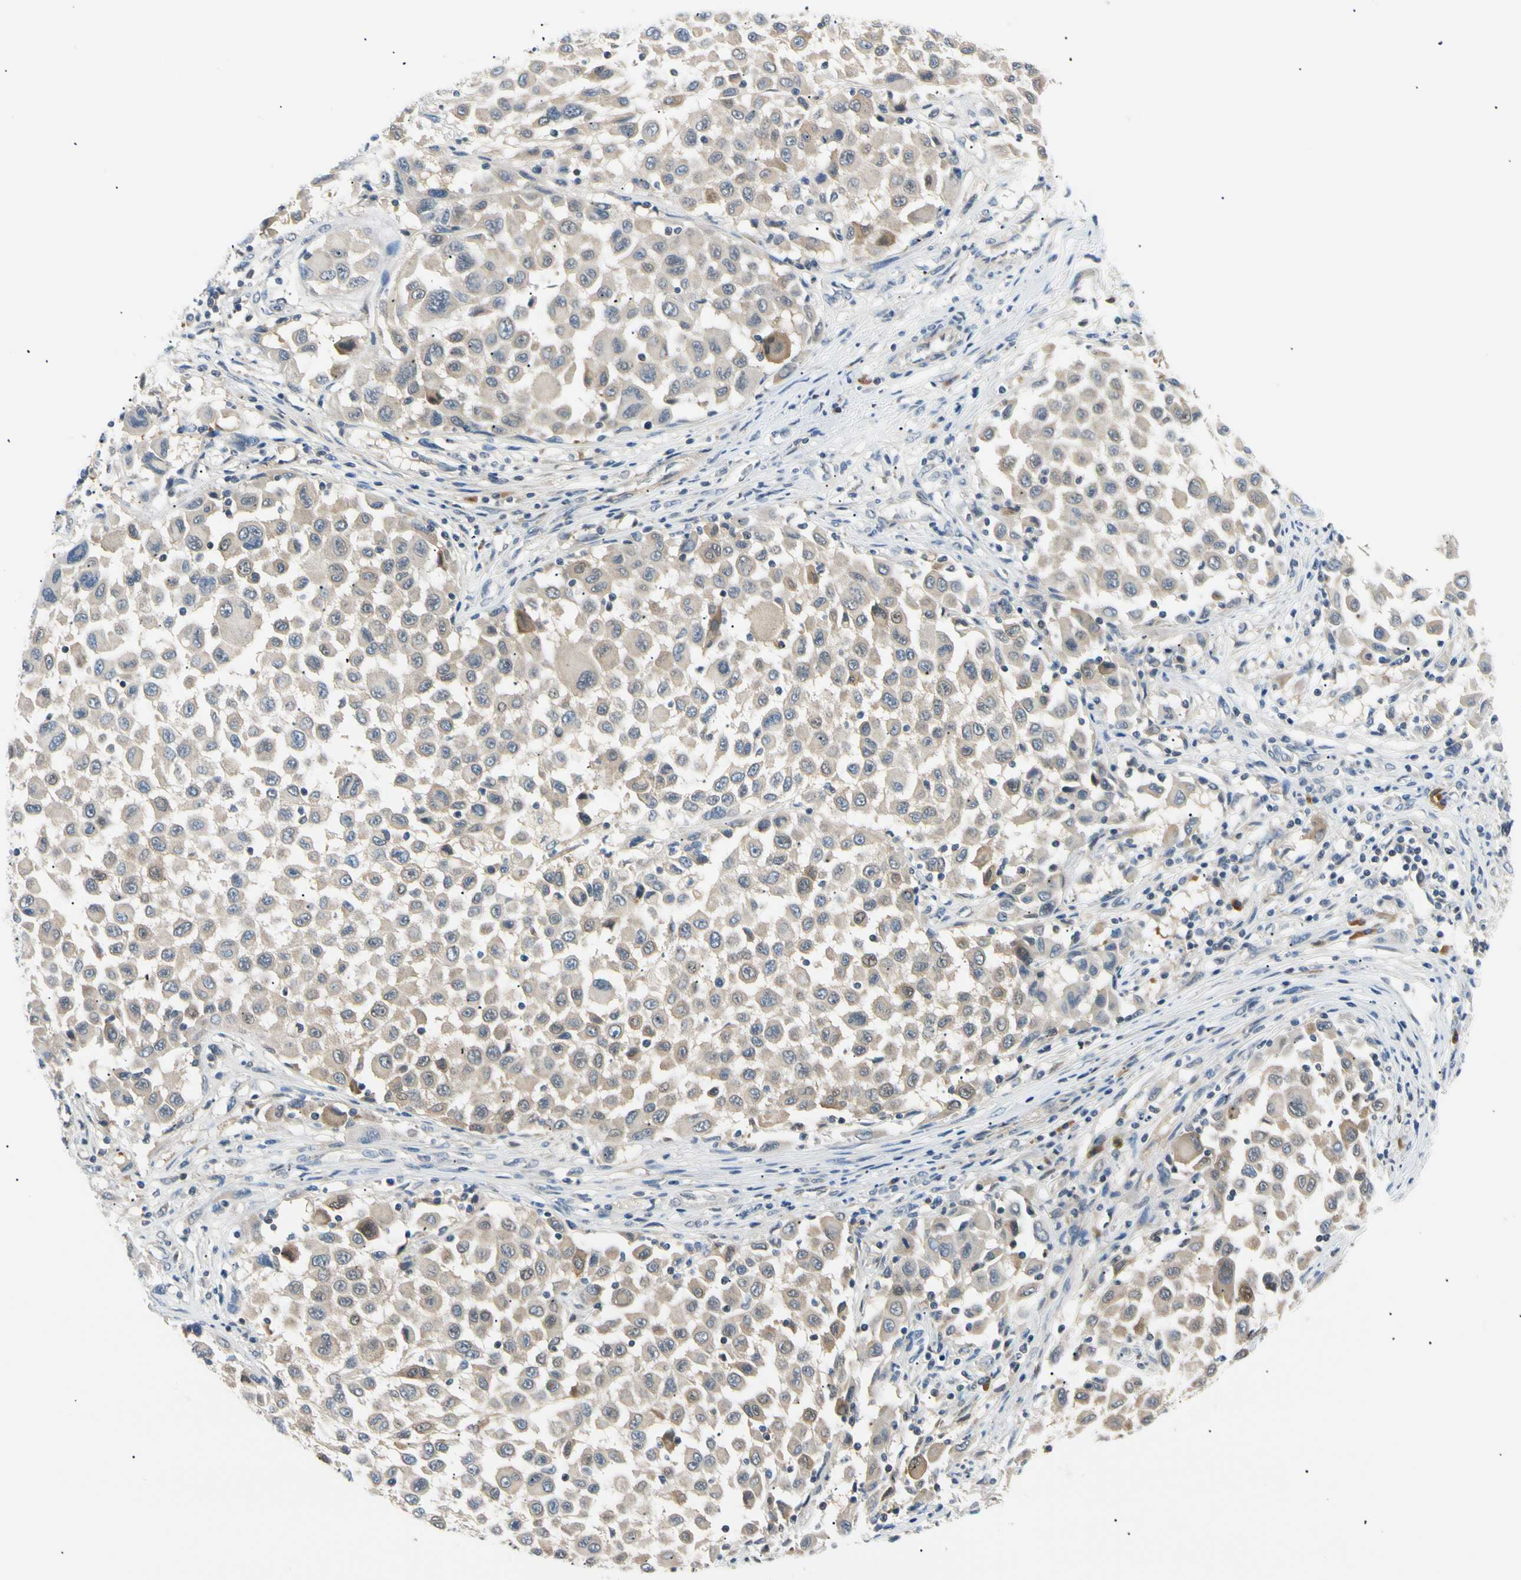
{"staining": {"intensity": "weak", "quantity": "25%-75%", "location": "cytoplasmic/membranous"}, "tissue": "melanoma", "cell_type": "Tumor cells", "image_type": "cancer", "snomed": [{"axis": "morphology", "description": "Malignant melanoma, Metastatic site"}, {"axis": "topography", "description": "Lymph node"}], "caption": "Brown immunohistochemical staining in human melanoma exhibits weak cytoplasmic/membranous staining in approximately 25%-75% of tumor cells.", "gene": "SEC23B", "patient": {"sex": "male", "age": 61}}